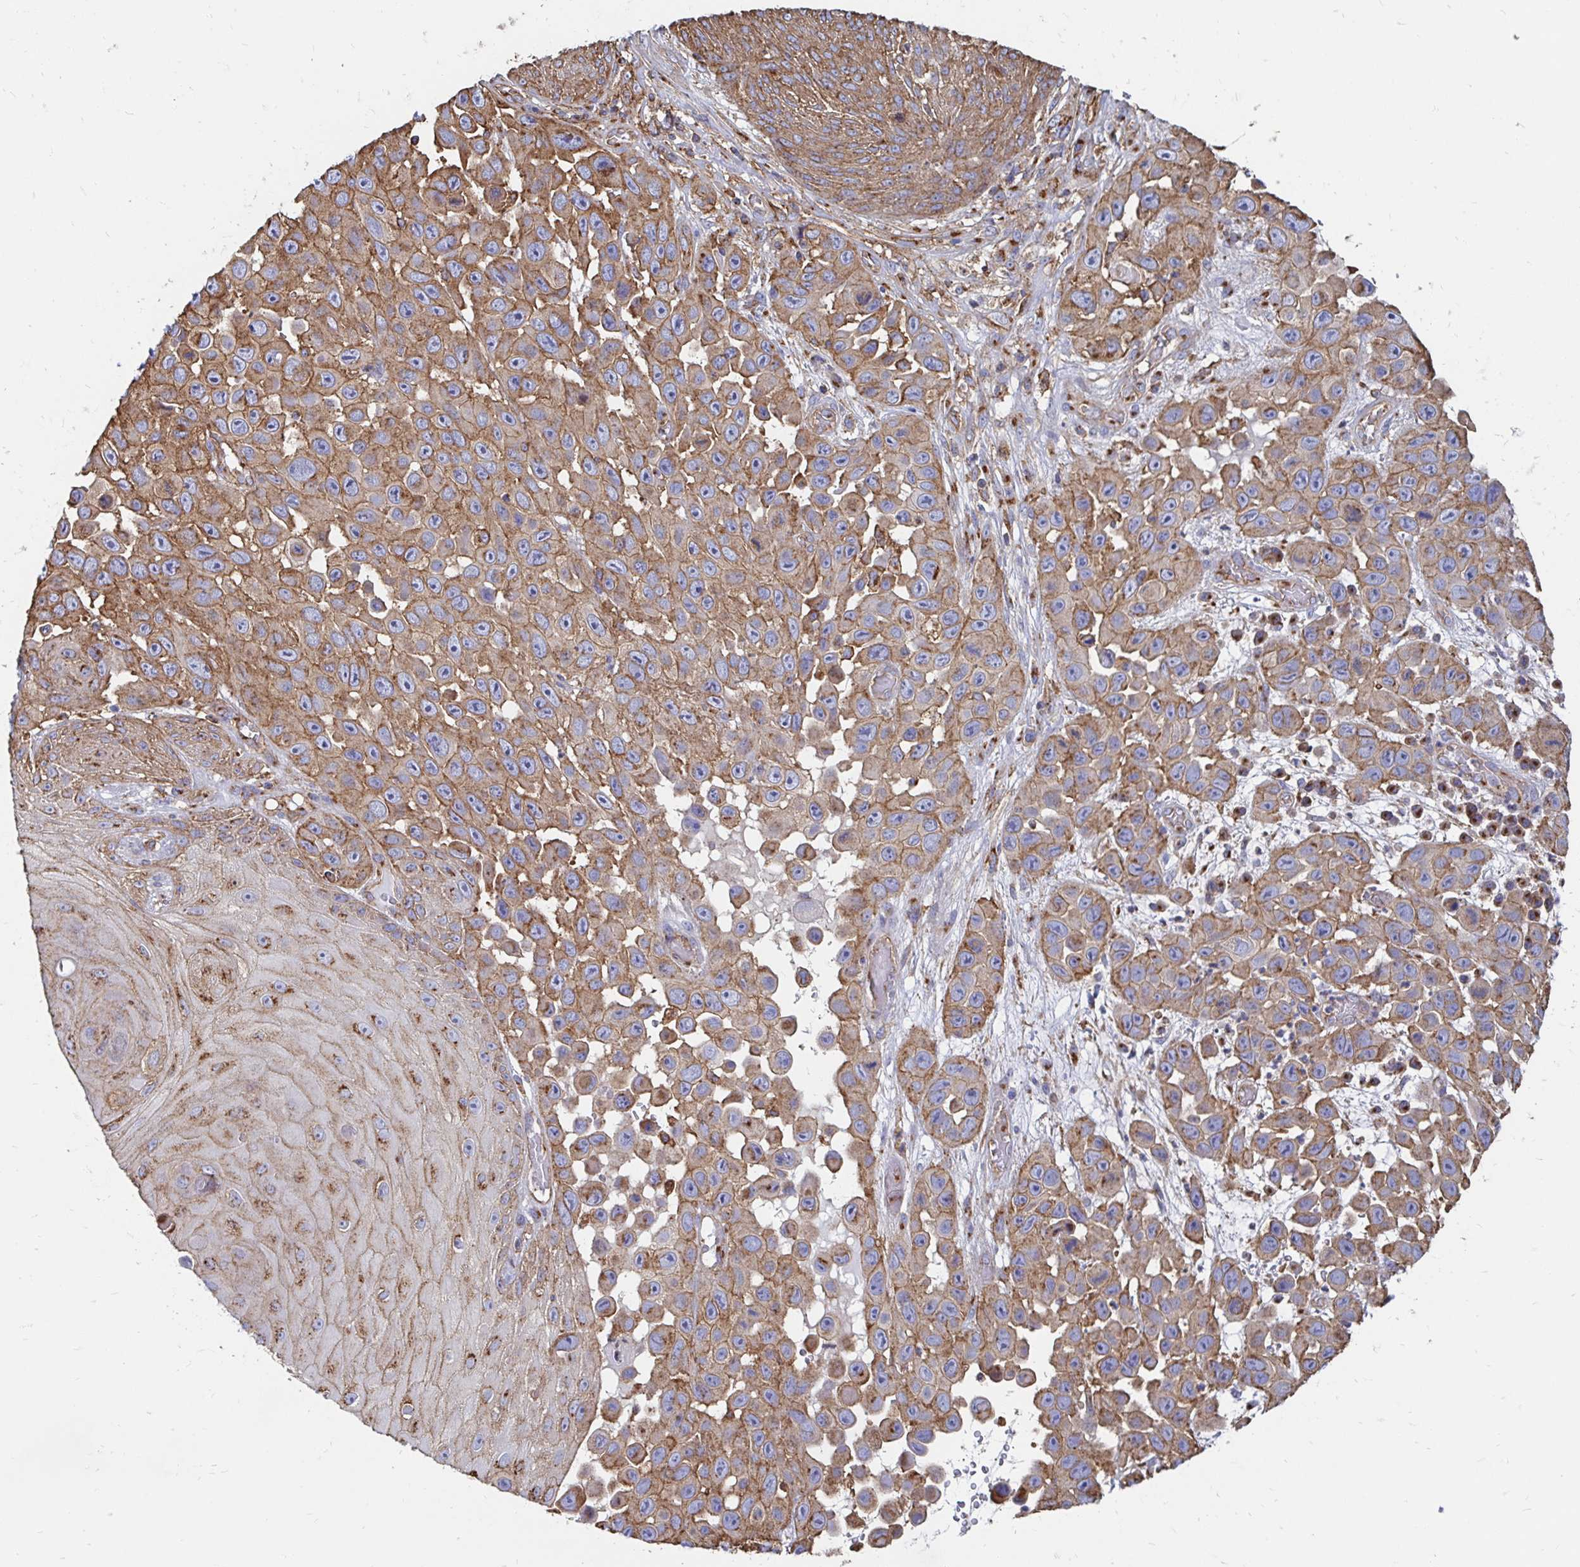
{"staining": {"intensity": "moderate", "quantity": ">75%", "location": "cytoplasmic/membranous"}, "tissue": "skin cancer", "cell_type": "Tumor cells", "image_type": "cancer", "snomed": [{"axis": "morphology", "description": "Squamous cell carcinoma, NOS"}, {"axis": "topography", "description": "Skin"}], "caption": "Immunohistochemistry (IHC) of human skin squamous cell carcinoma displays medium levels of moderate cytoplasmic/membranous positivity in about >75% of tumor cells.", "gene": "CLTC", "patient": {"sex": "male", "age": 81}}